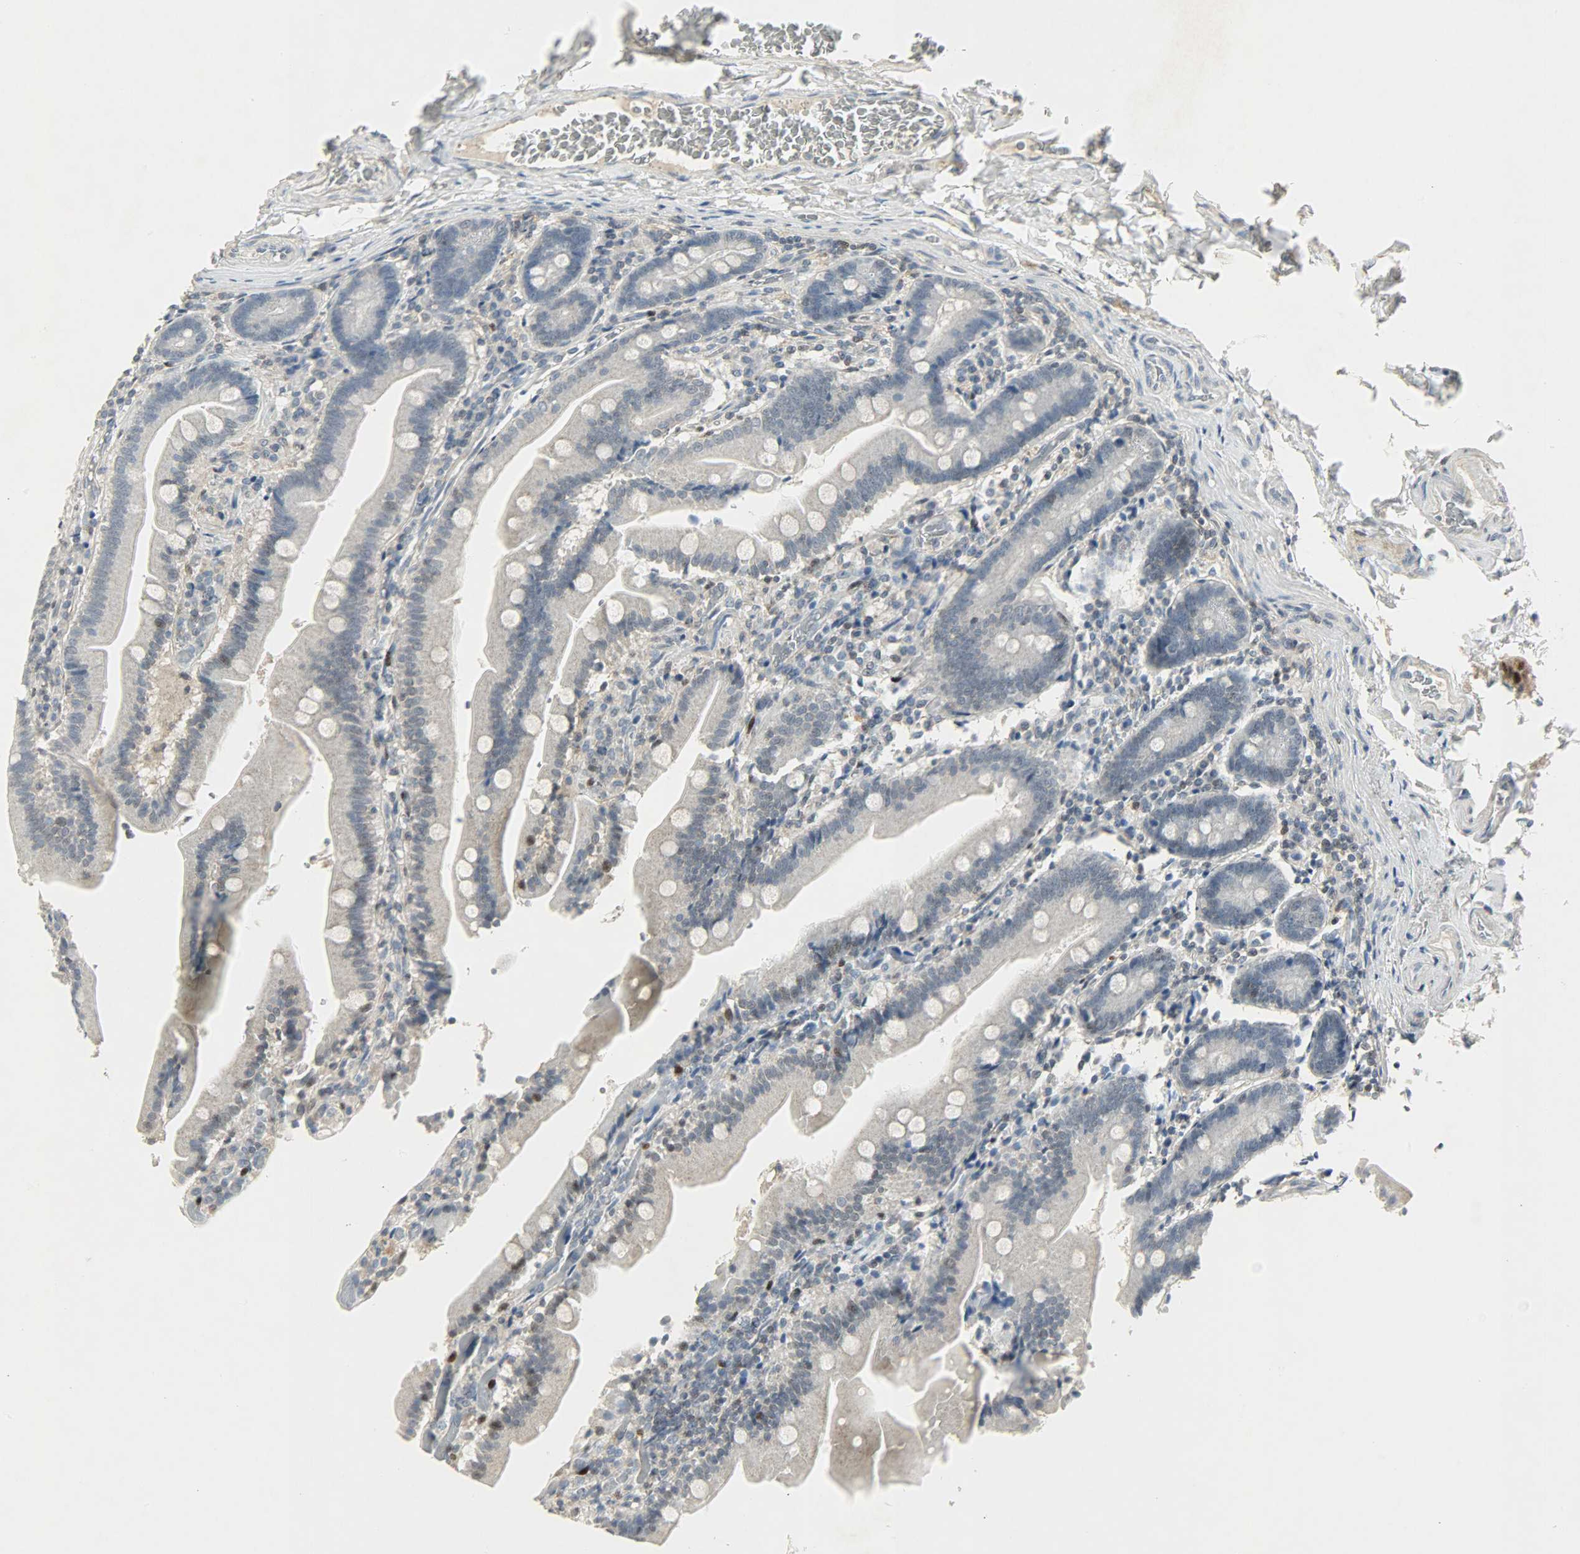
{"staining": {"intensity": "strong", "quantity": "<25%", "location": "cytoplasmic/membranous,nuclear"}, "tissue": "duodenum", "cell_type": "Glandular cells", "image_type": "normal", "snomed": [{"axis": "morphology", "description": "Normal tissue, NOS"}, {"axis": "topography", "description": "Duodenum"}], "caption": "The histopathology image demonstrates a brown stain indicating the presence of a protein in the cytoplasmic/membranous,nuclear of glandular cells in duodenum.", "gene": "CAMK4", "patient": {"sex": "female", "age": 53}}